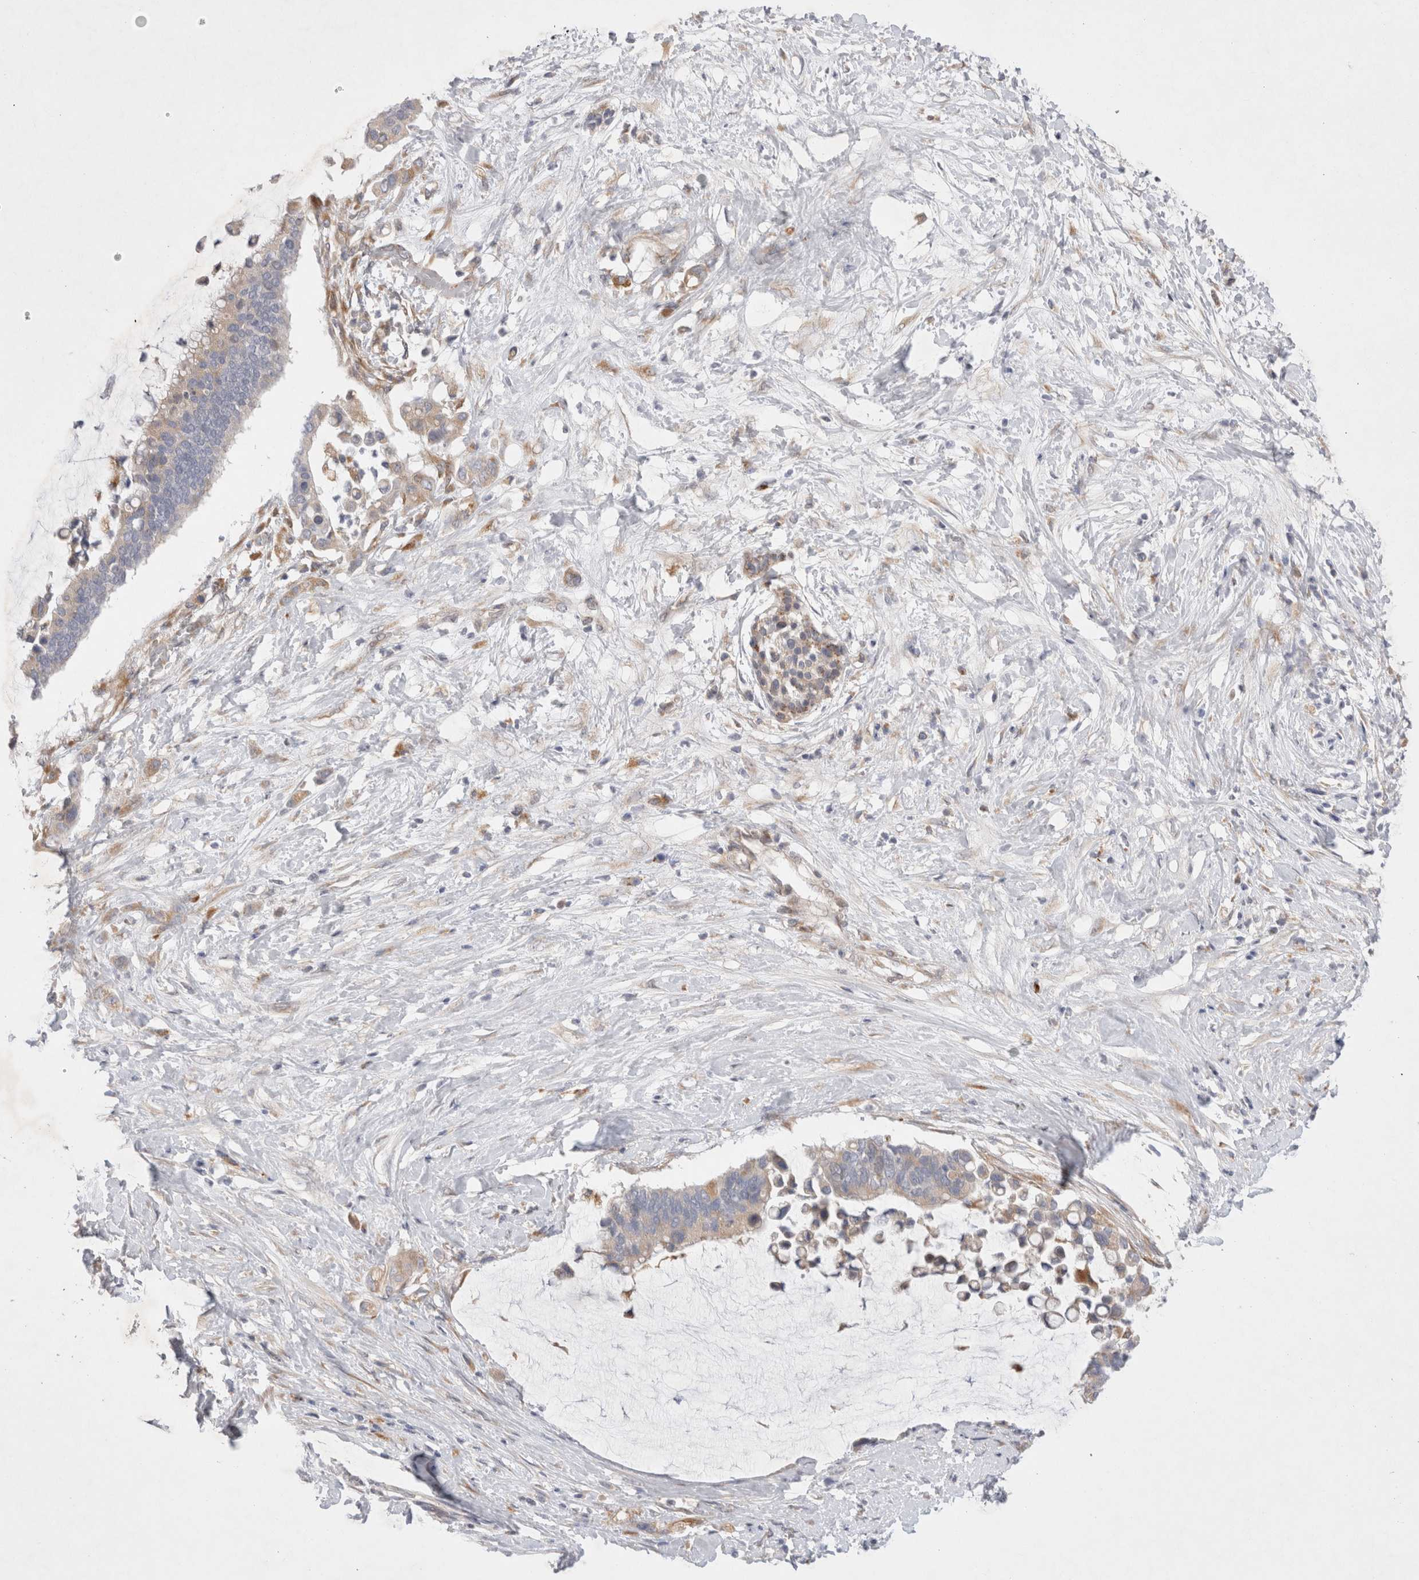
{"staining": {"intensity": "moderate", "quantity": "<25%", "location": "cytoplasmic/membranous"}, "tissue": "pancreatic cancer", "cell_type": "Tumor cells", "image_type": "cancer", "snomed": [{"axis": "morphology", "description": "Adenocarcinoma, NOS"}, {"axis": "topography", "description": "Pancreas"}], "caption": "High-magnification brightfield microscopy of pancreatic adenocarcinoma stained with DAB (brown) and counterstained with hematoxylin (blue). tumor cells exhibit moderate cytoplasmic/membranous expression is appreciated in about<25% of cells.", "gene": "NPC1", "patient": {"sex": "male", "age": 41}}